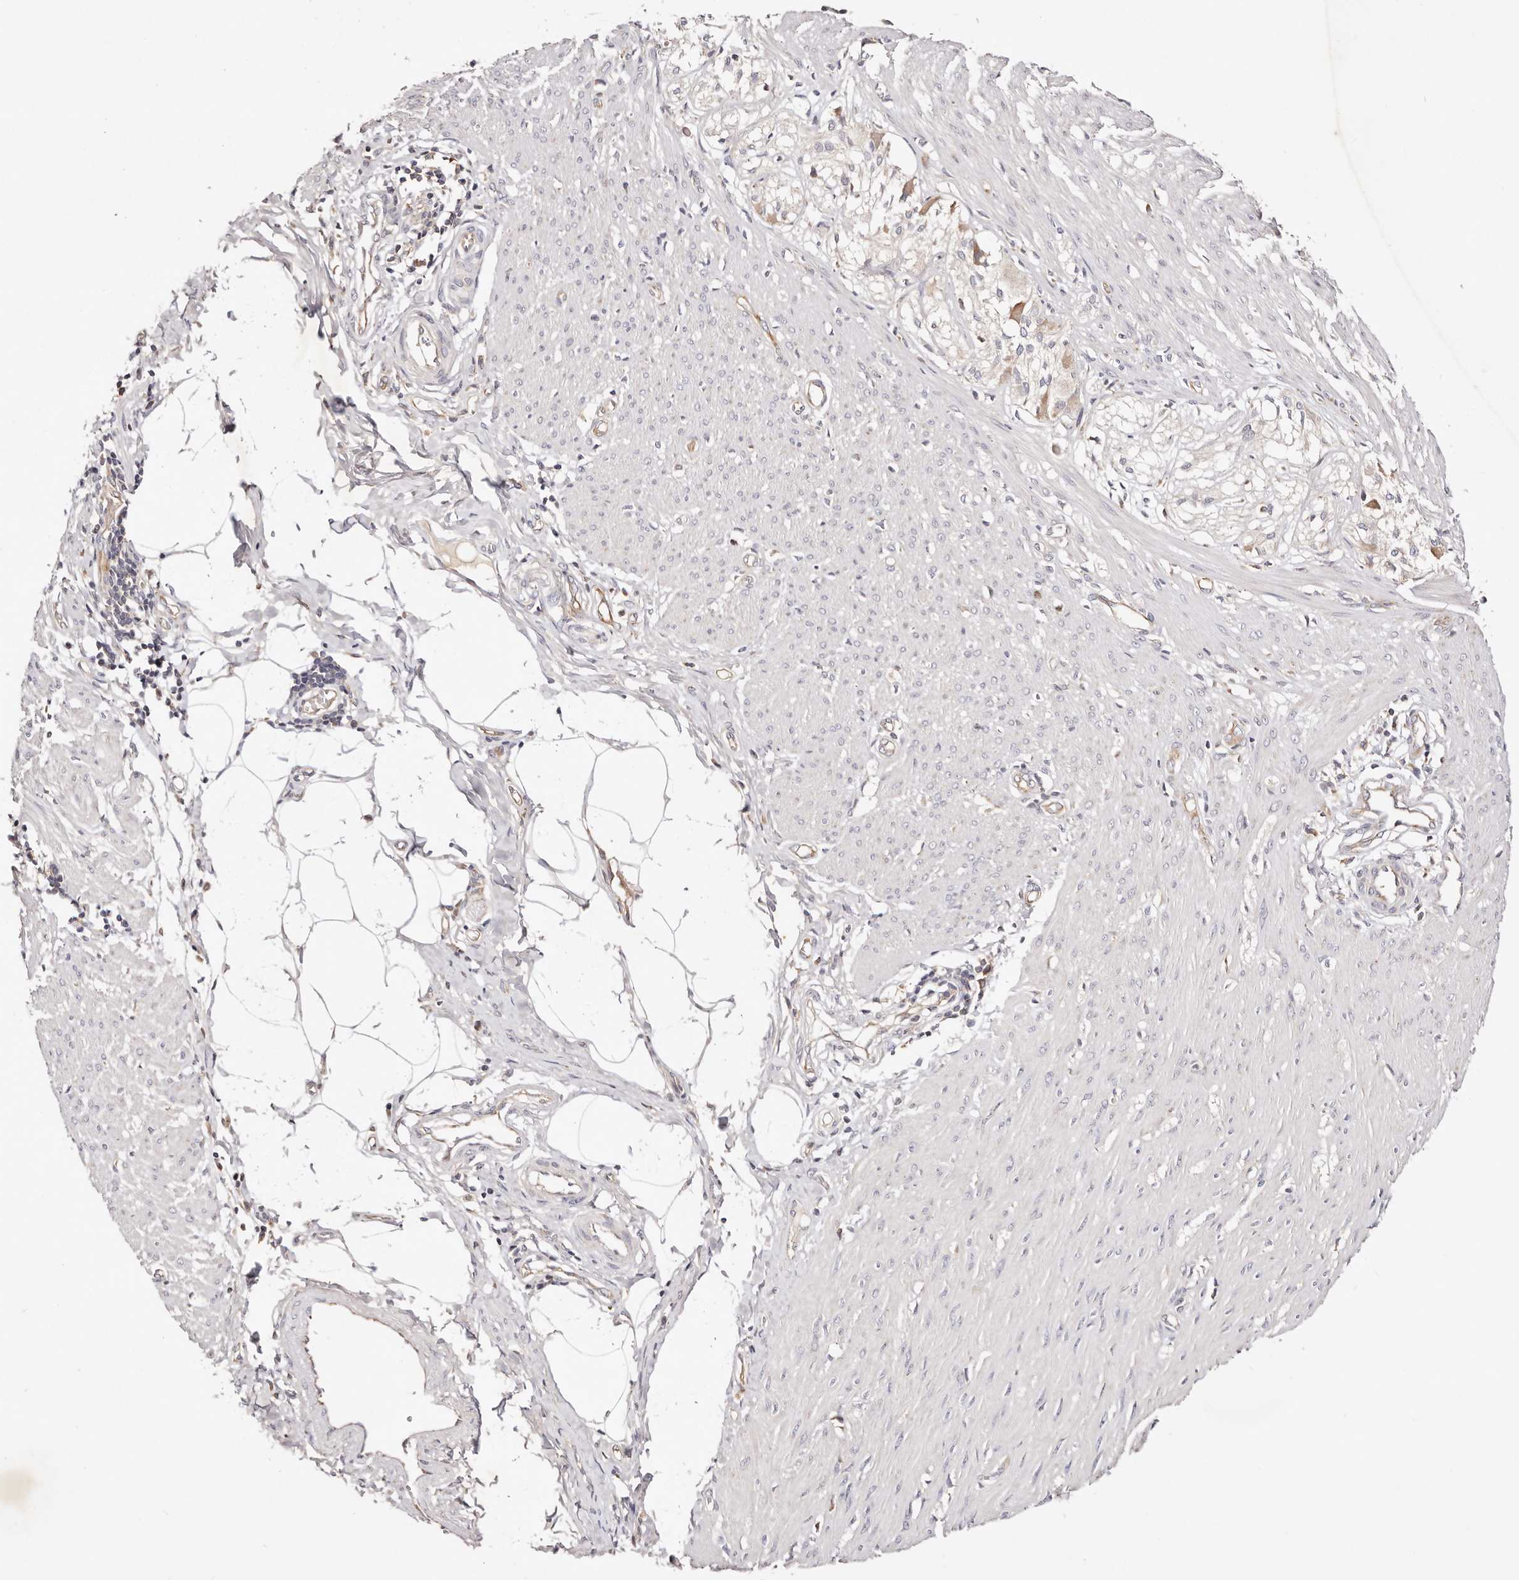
{"staining": {"intensity": "negative", "quantity": "none", "location": "none"}, "tissue": "smooth muscle", "cell_type": "Smooth muscle cells", "image_type": "normal", "snomed": [{"axis": "morphology", "description": "Normal tissue, NOS"}, {"axis": "morphology", "description": "Adenocarcinoma, NOS"}, {"axis": "topography", "description": "Colon"}, {"axis": "topography", "description": "Peripheral nerve tissue"}], "caption": "High power microscopy histopathology image of an IHC photomicrograph of normal smooth muscle, revealing no significant expression in smooth muscle cells. (DAB (3,3'-diaminobenzidine) immunohistochemistry with hematoxylin counter stain).", "gene": "GNA13", "patient": {"sex": "male", "age": 14}}